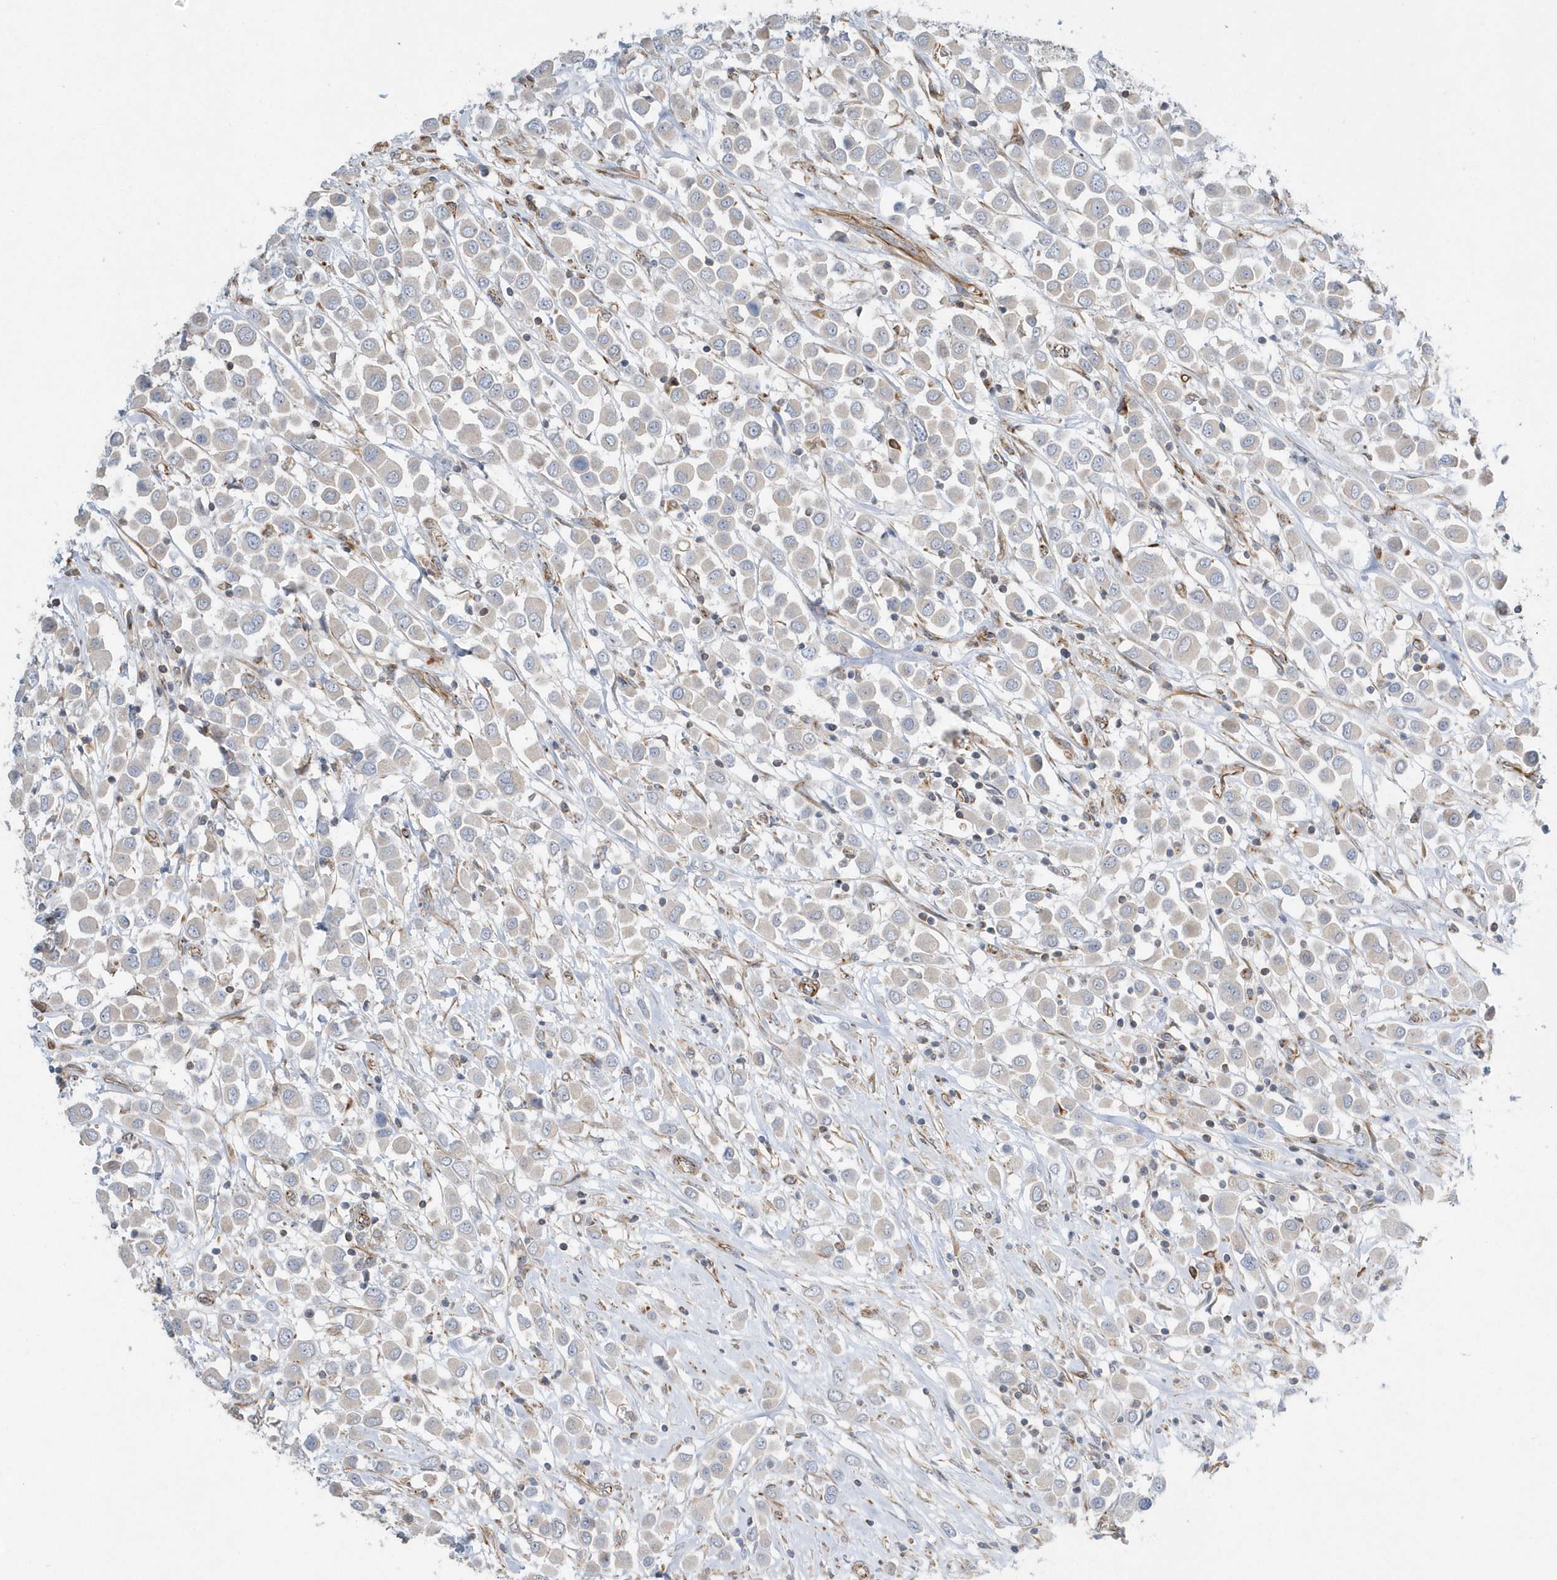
{"staining": {"intensity": "negative", "quantity": "none", "location": "none"}, "tissue": "breast cancer", "cell_type": "Tumor cells", "image_type": "cancer", "snomed": [{"axis": "morphology", "description": "Duct carcinoma"}, {"axis": "topography", "description": "Breast"}], "caption": "Breast cancer was stained to show a protein in brown. There is no significant expression in tumor cells. (Brightfield microscopy of DAB (3,3'-diaminobenzidine) IHC at high magnification).", "gene": "RAB17", "patient": {"sex": "female", "age": 61}}